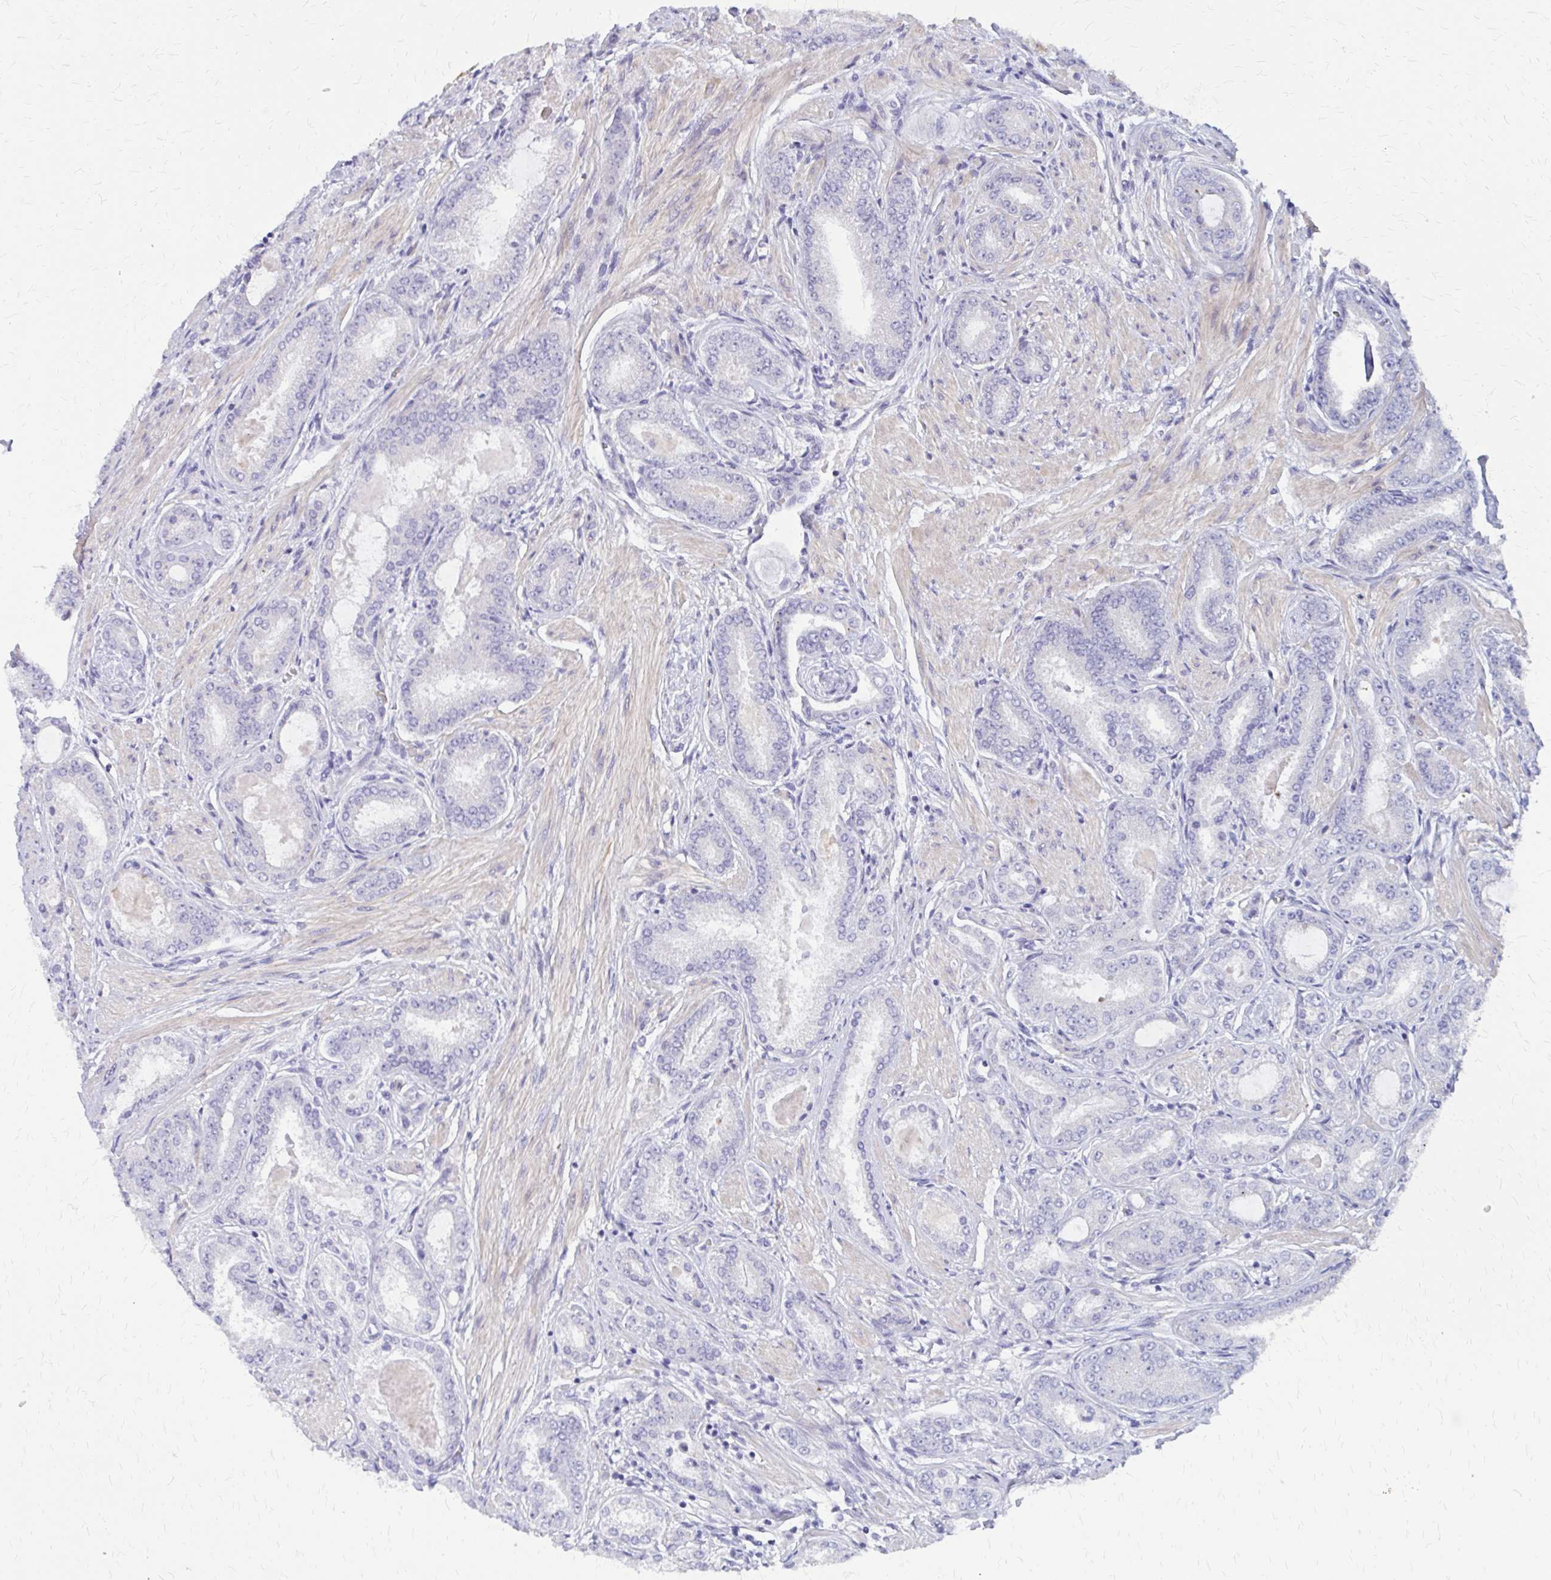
{"staining": {"intensity": "negative", "quantity": "none", "location": "none"}, "tissue": "prostate cancer", "cell_type": "Tumor cells", "image_type": "cancer", "snomed": [{"axis": "morphology", "description": "Adenocarcinoma, High grade"}, {"axis": "topography", "description": "Prostate"}], "caption": "This is a histopathology image of IHC staining of prostate high-grade adenocarcinoma, which shows no positivity in tumor cells.", "gene": "GLYATL2", "patient": {"sex": "male", "age": 63}}